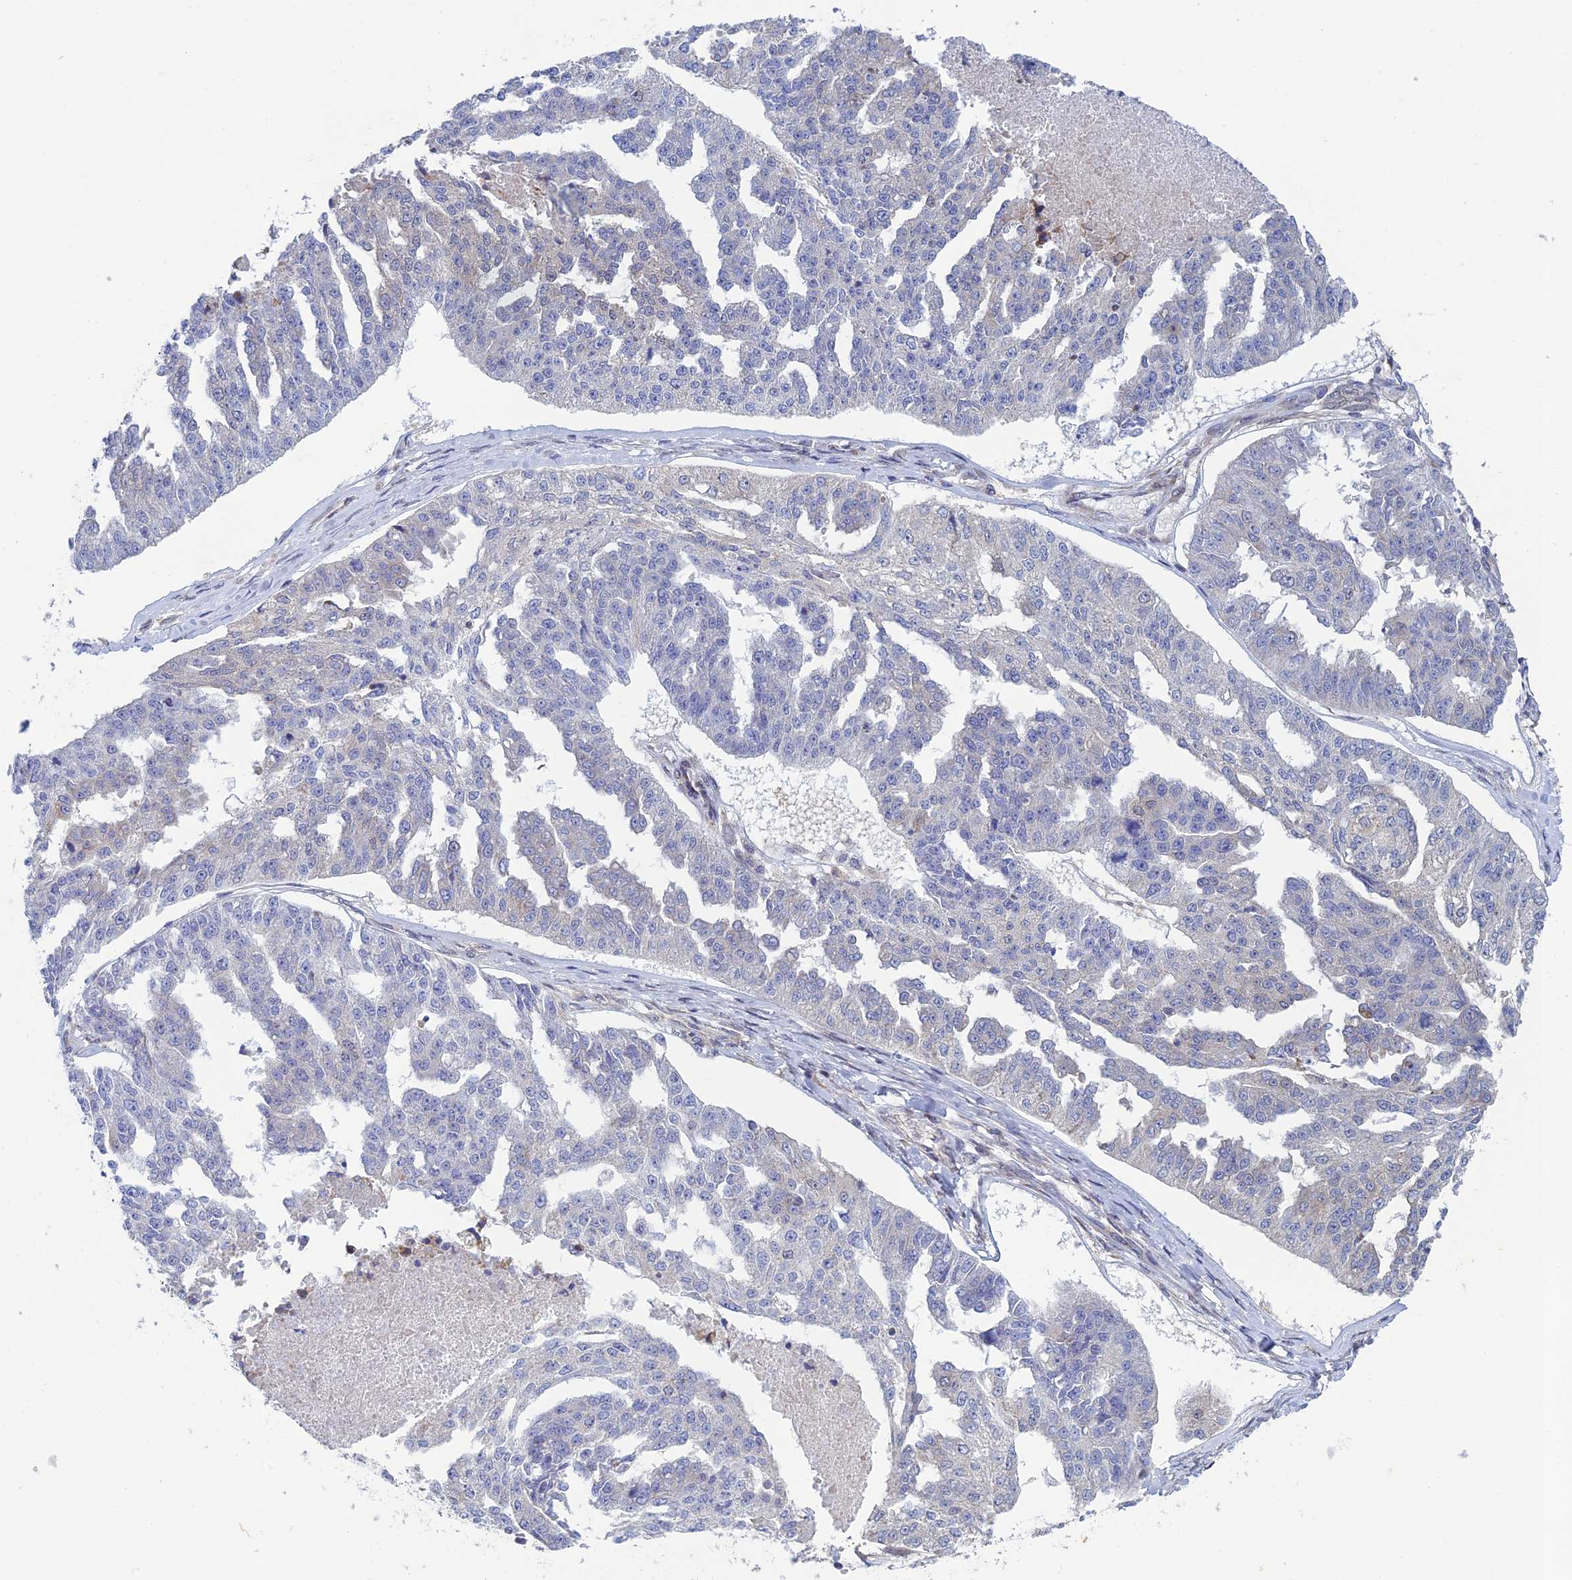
{"staining": {"intensity": "negative", "quantity": "none", "location": "none"}, "tissue": "ovarian cancer", "cell_type": "Tumor cells", "image_type": "cancer", "snomed": [{"axis": "morphology", "description": "Cystadenocarcinoma, serous, NOS"}, {"axis": "topography", "description": "Ovary"}], "caption": "IHC image of neoplastic tissue: serous cystadenocarcinoma (ovarian) stained with DAB (3,3'-diaminobenzidine) displays no significant protein staining in tumor cells.", "gene": "SRA1", "patient": {"sex": "female", "age": 58}}